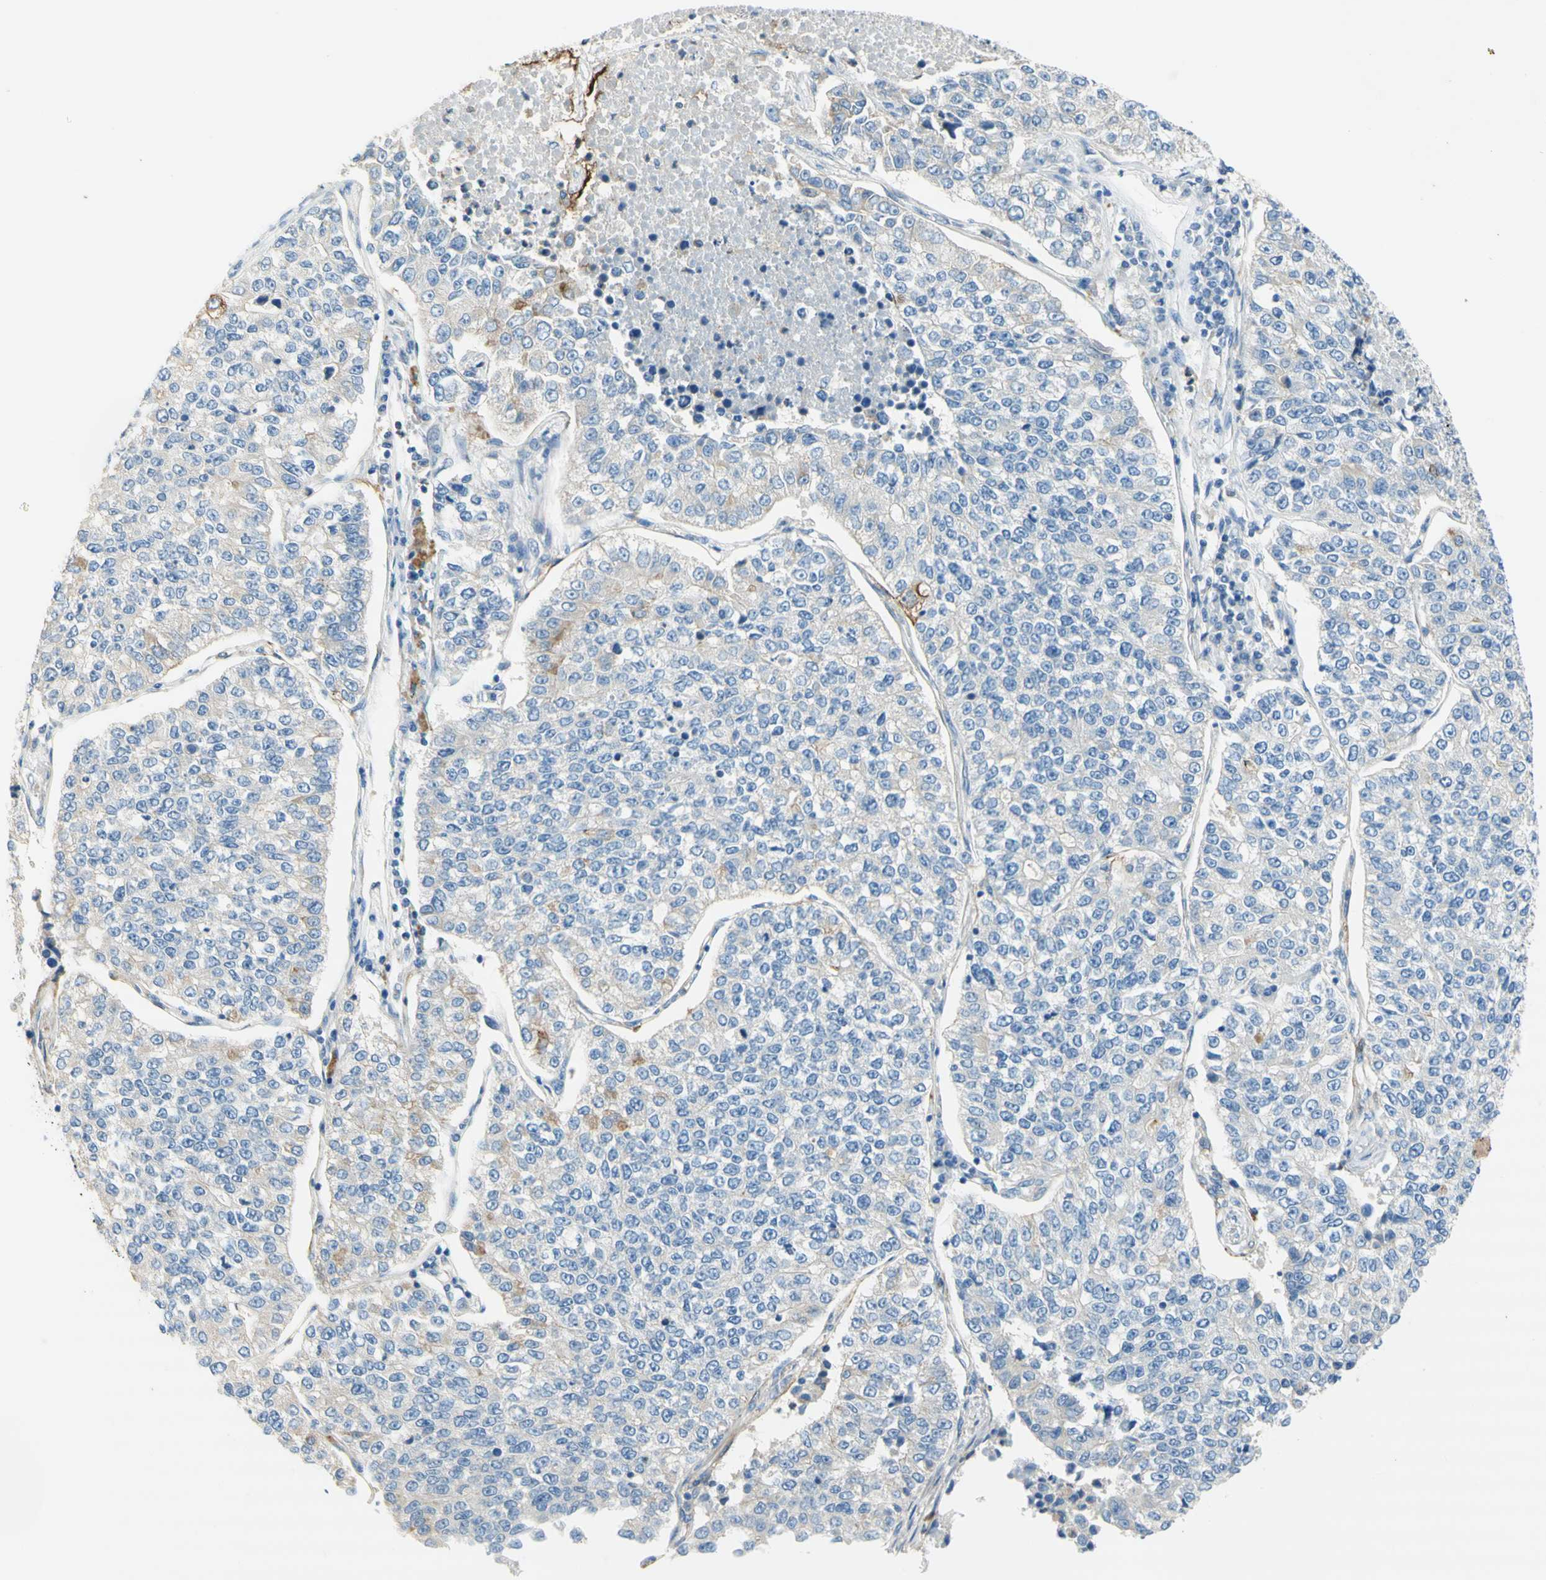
{"staining": {"intensity": "moderate", "quantity": "<25%", "location": "cytoplasmic/membranous"}, "tissue": "lung cancer", "cell_type": "Tumor cells", "image_type": "cancer", "snomed": [{"axis": "morphology", "description": "Adenocarcinoma, NOS"}, {"axis": "topography", "description": "Lung"}], "caption": "A photomicrograph of human lung cancer stained for a protein demonstrates moderate cytoplasmic/membranous brown staining in tumor cells.", "gene": "F3", "patient": {"sex": "male", "age": 49}}